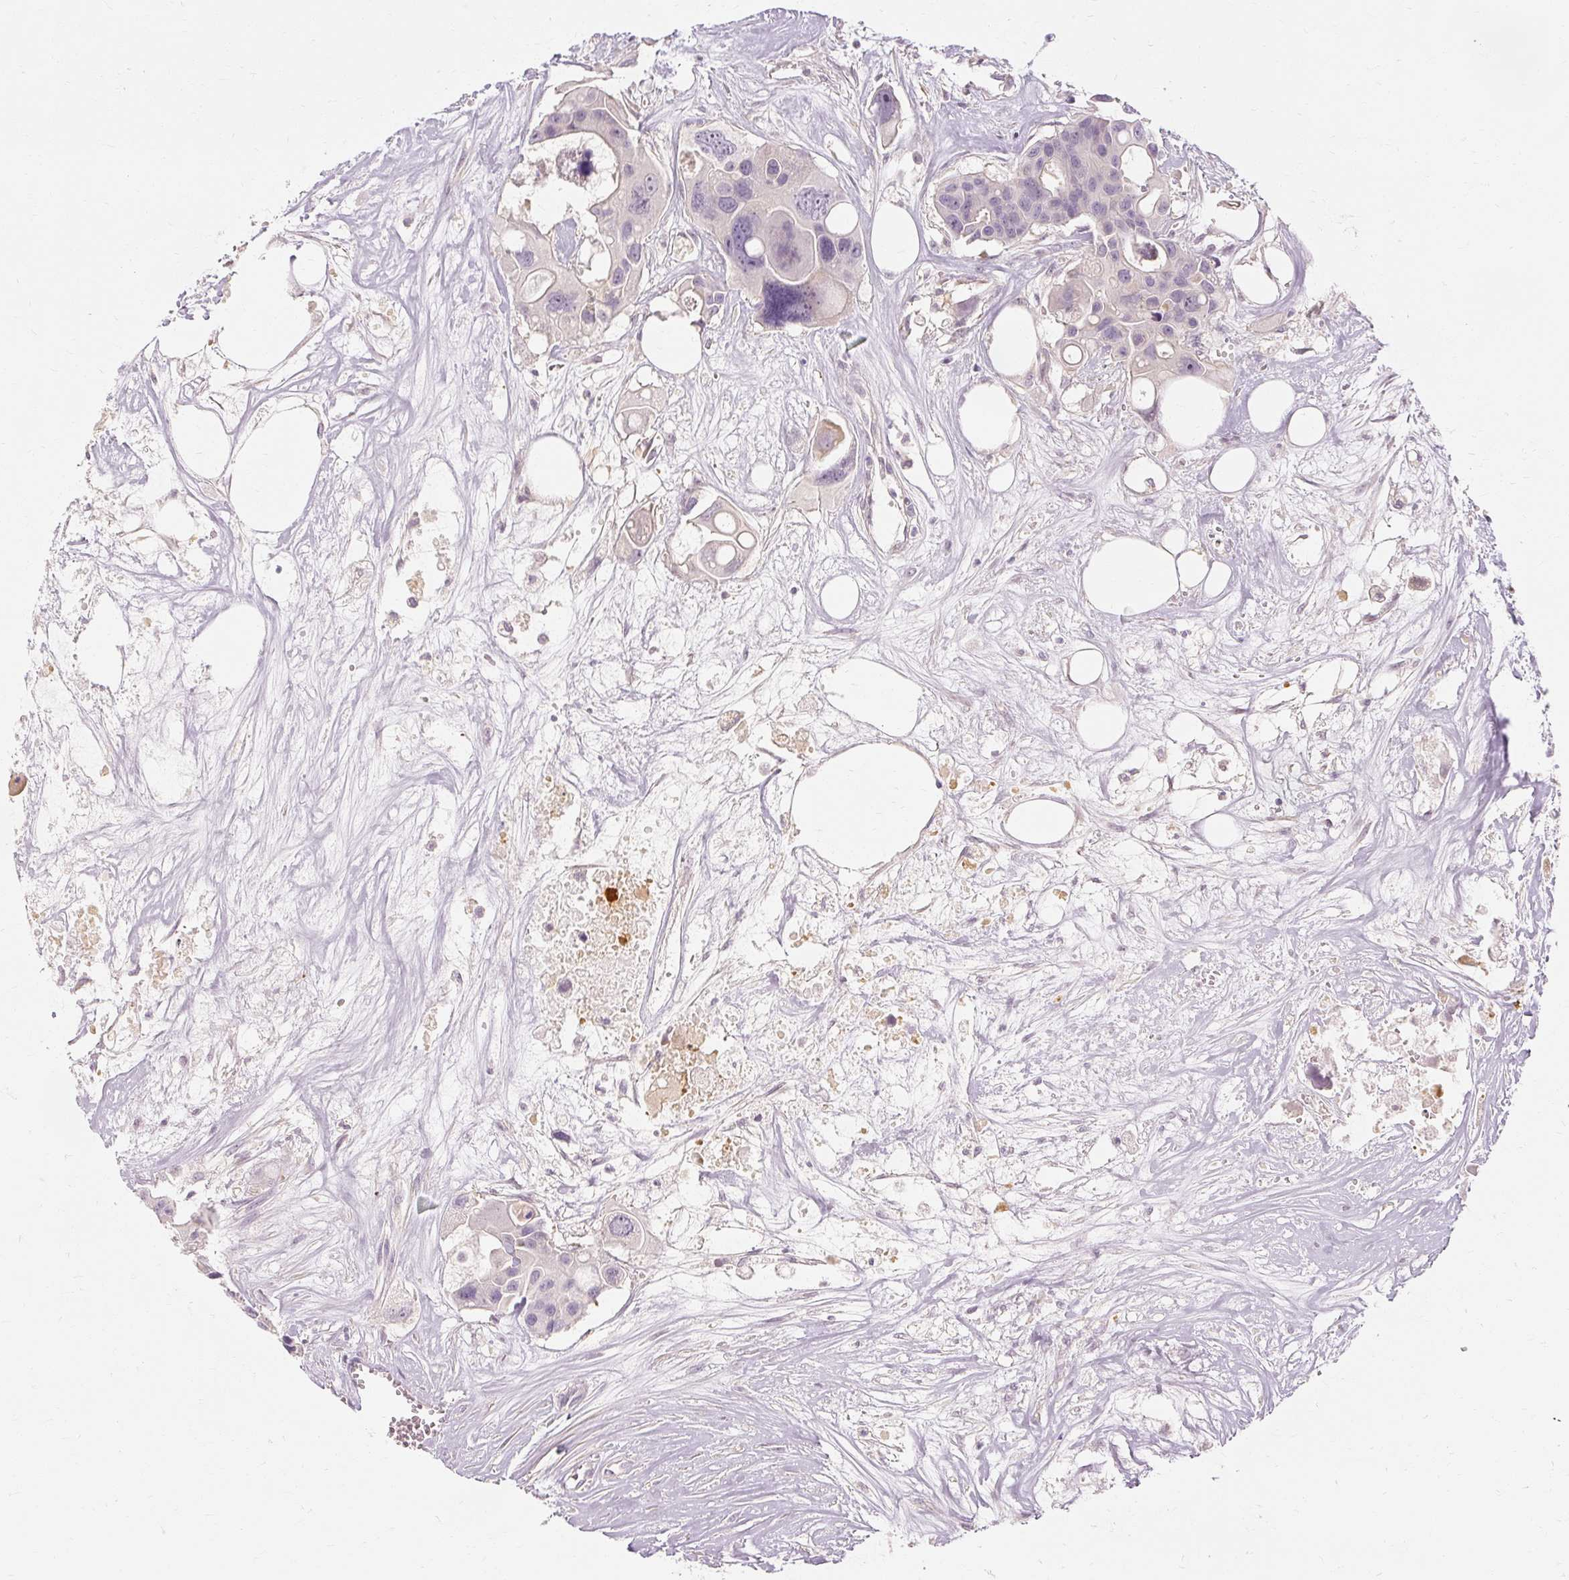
{"staining": {"intensity": "negative", "quantity": "none", "location": "none"}, "tissue": "colorectal cancer", "cell_type": "Tumor cells", "image_type": "cancer", "snomed": [{"axis": "morphology", "description": "Adenocarcinoma, NOS"}, {"axis": "topography", "description": "Colon"}], "caption": "Immunohistochemistry (IHC) histopathology image of neoplastic tissue: human adenocarcinoma (colorectal) stained with DAB (3,3'-diaminobenzidine) displays no significant protein positivity in tumor cells.", "gene": "CAPN3", "patient": {"sex": "male", "age": 77}}